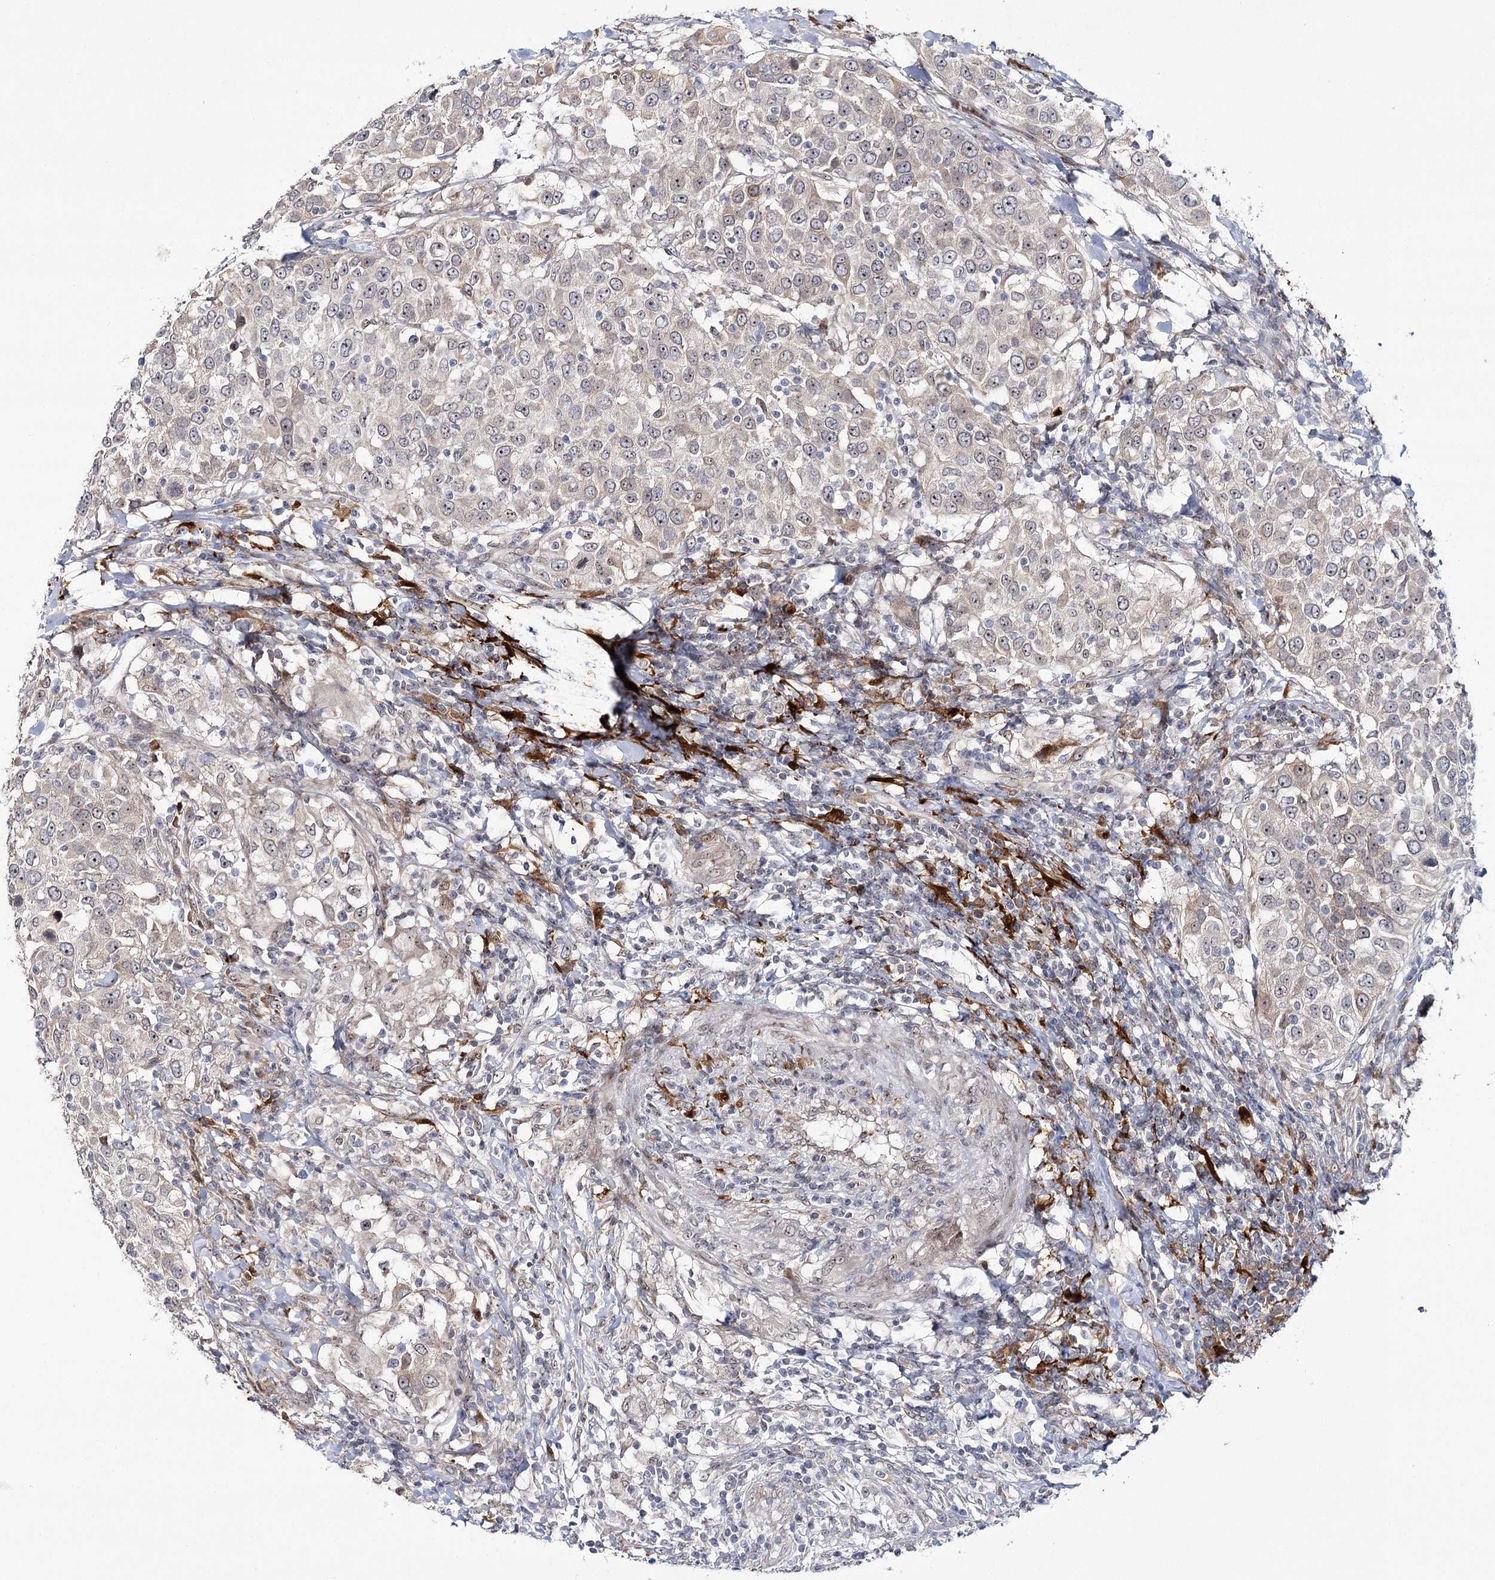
{"staining": {"intensity": "negative", "quantity": "none", "location": "none"}, "tissue": "urothelial cancer", "cell_type": "Tumor cells", "image_type": "cancer", "snomed": [{"axis": "morphology", "description": "Urothelial carcinoma, High grade"}, {"axis": "topography", "description": "Urinary bladder"}], "caption": "IHC micrograph of neoplastic tissue: human urothelial cancer stained with DAB (3,3'-diaminobenzidine) shows no significant protein staining in tumor cells.", "gene": "WDR36", "patient": {"sex": "female", "age": 80}}